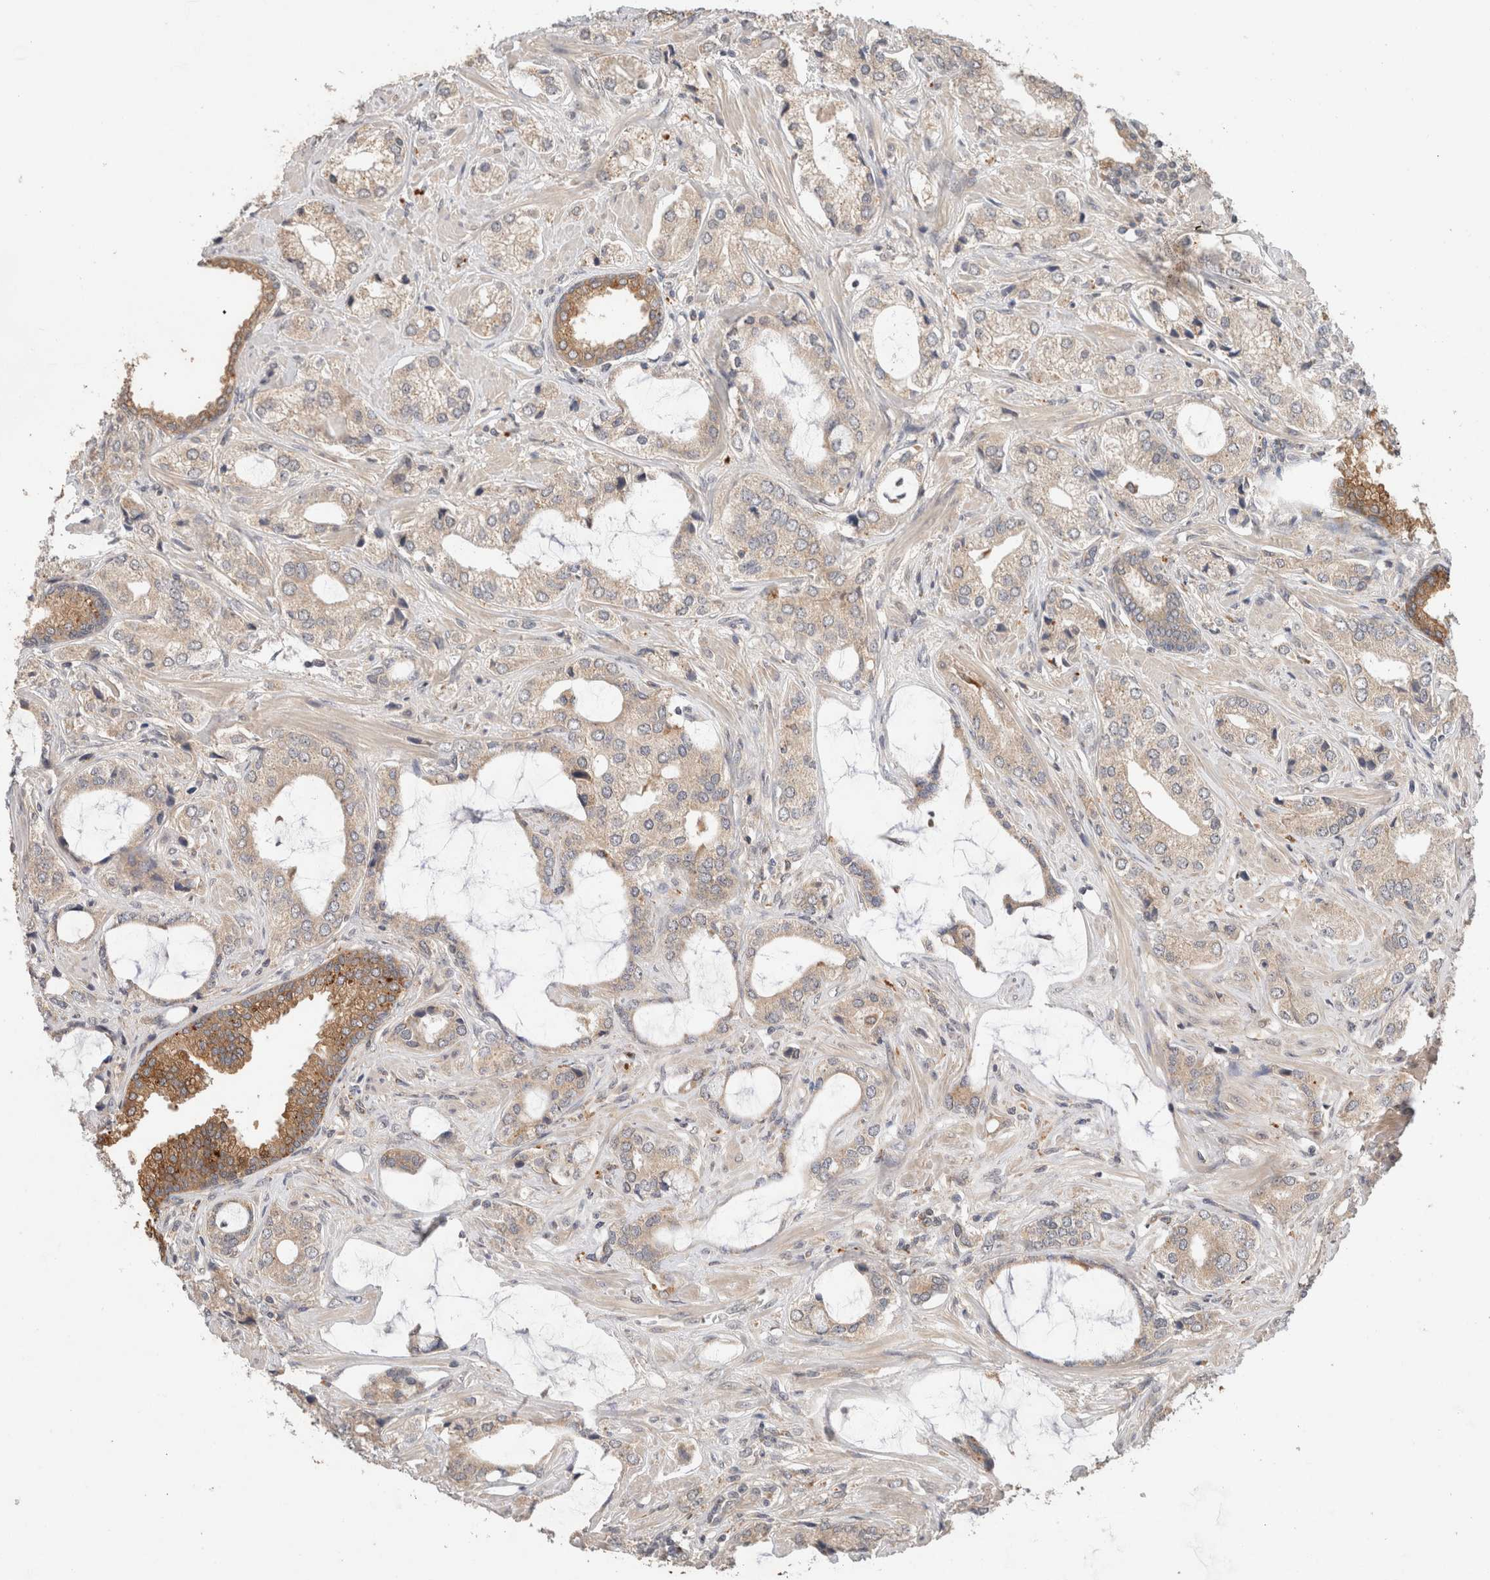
{"staining": {"intensity": "weak", "quantity": "25%-75%", "location": "cytoplasmic/membranous"}, "tissue": "prostate cancer", "cell_type": "Tumor cells", "image_type": "cancer", "snomed": [{"axis": "morphology", "description": "Adenocarcinoma, High grade"}, {"axis": "topography", "description": "Prostate"}], "caption": "Prostate cancer stained with a protein marker demonstrates weak staining in tumor cells.", "gene": "SGK1", "patient": {"sex": "male", "age": 66}}